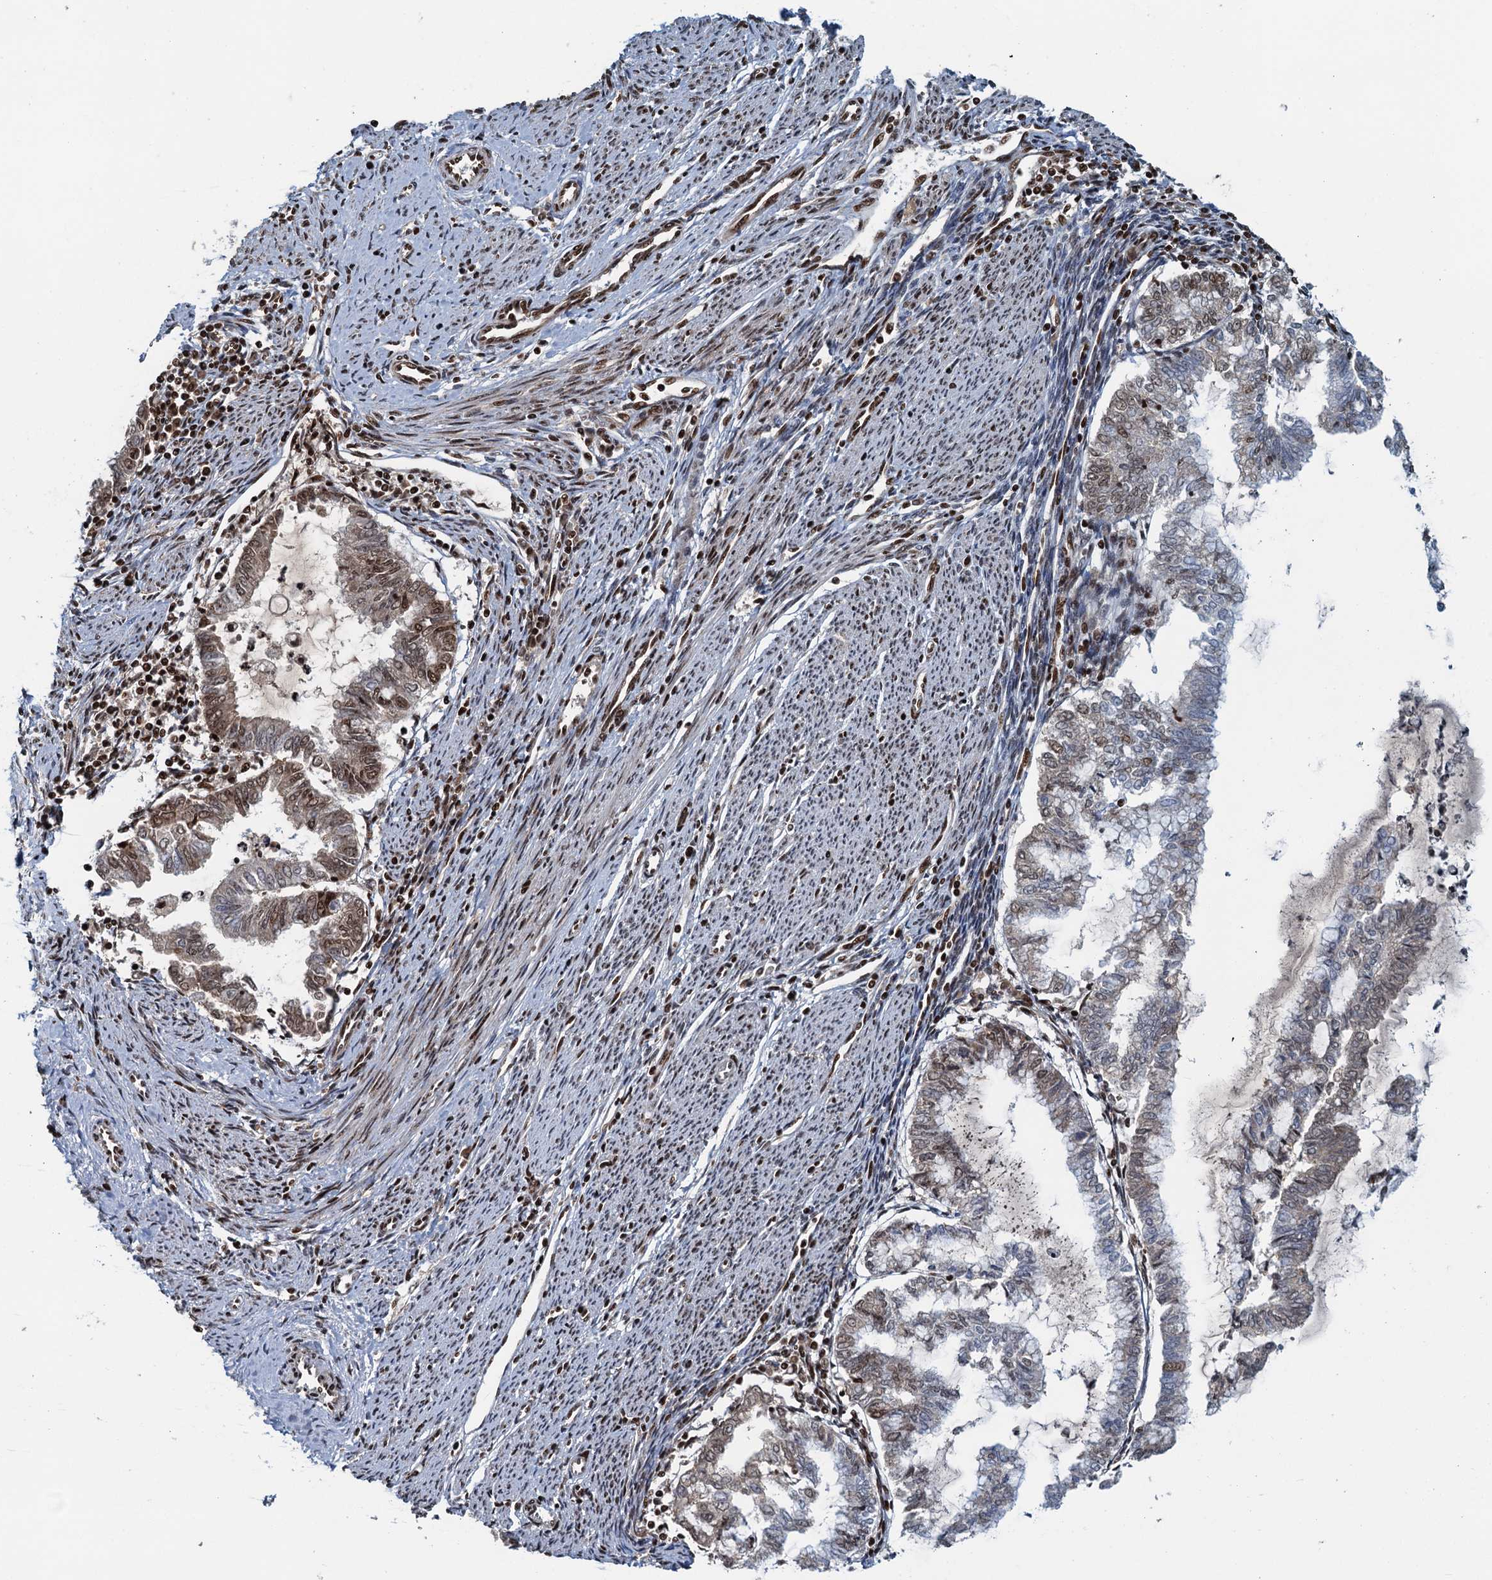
{"staining": {"intensity": "moderate", "quantity": "25%-75%", "location": "nuclear"}, "tissue": "endometrial cancer", "cell_type": "Tumor cells", "image_type": "cancer", "snomed": [{"axis": "morphology", "description": "Adenocarcinoma, NOS"}, {"axis": "topography", "description": "Endometrium"}], "caption": "There is medium levels of moderate nuclear staining in tumor cells of endometrial cancer (adenocarcinoma), as demonstrated by immunohistochemical staining (brown color).", "gene": "ZC3H18", "patient": {"sex": "female", "age": 79}}